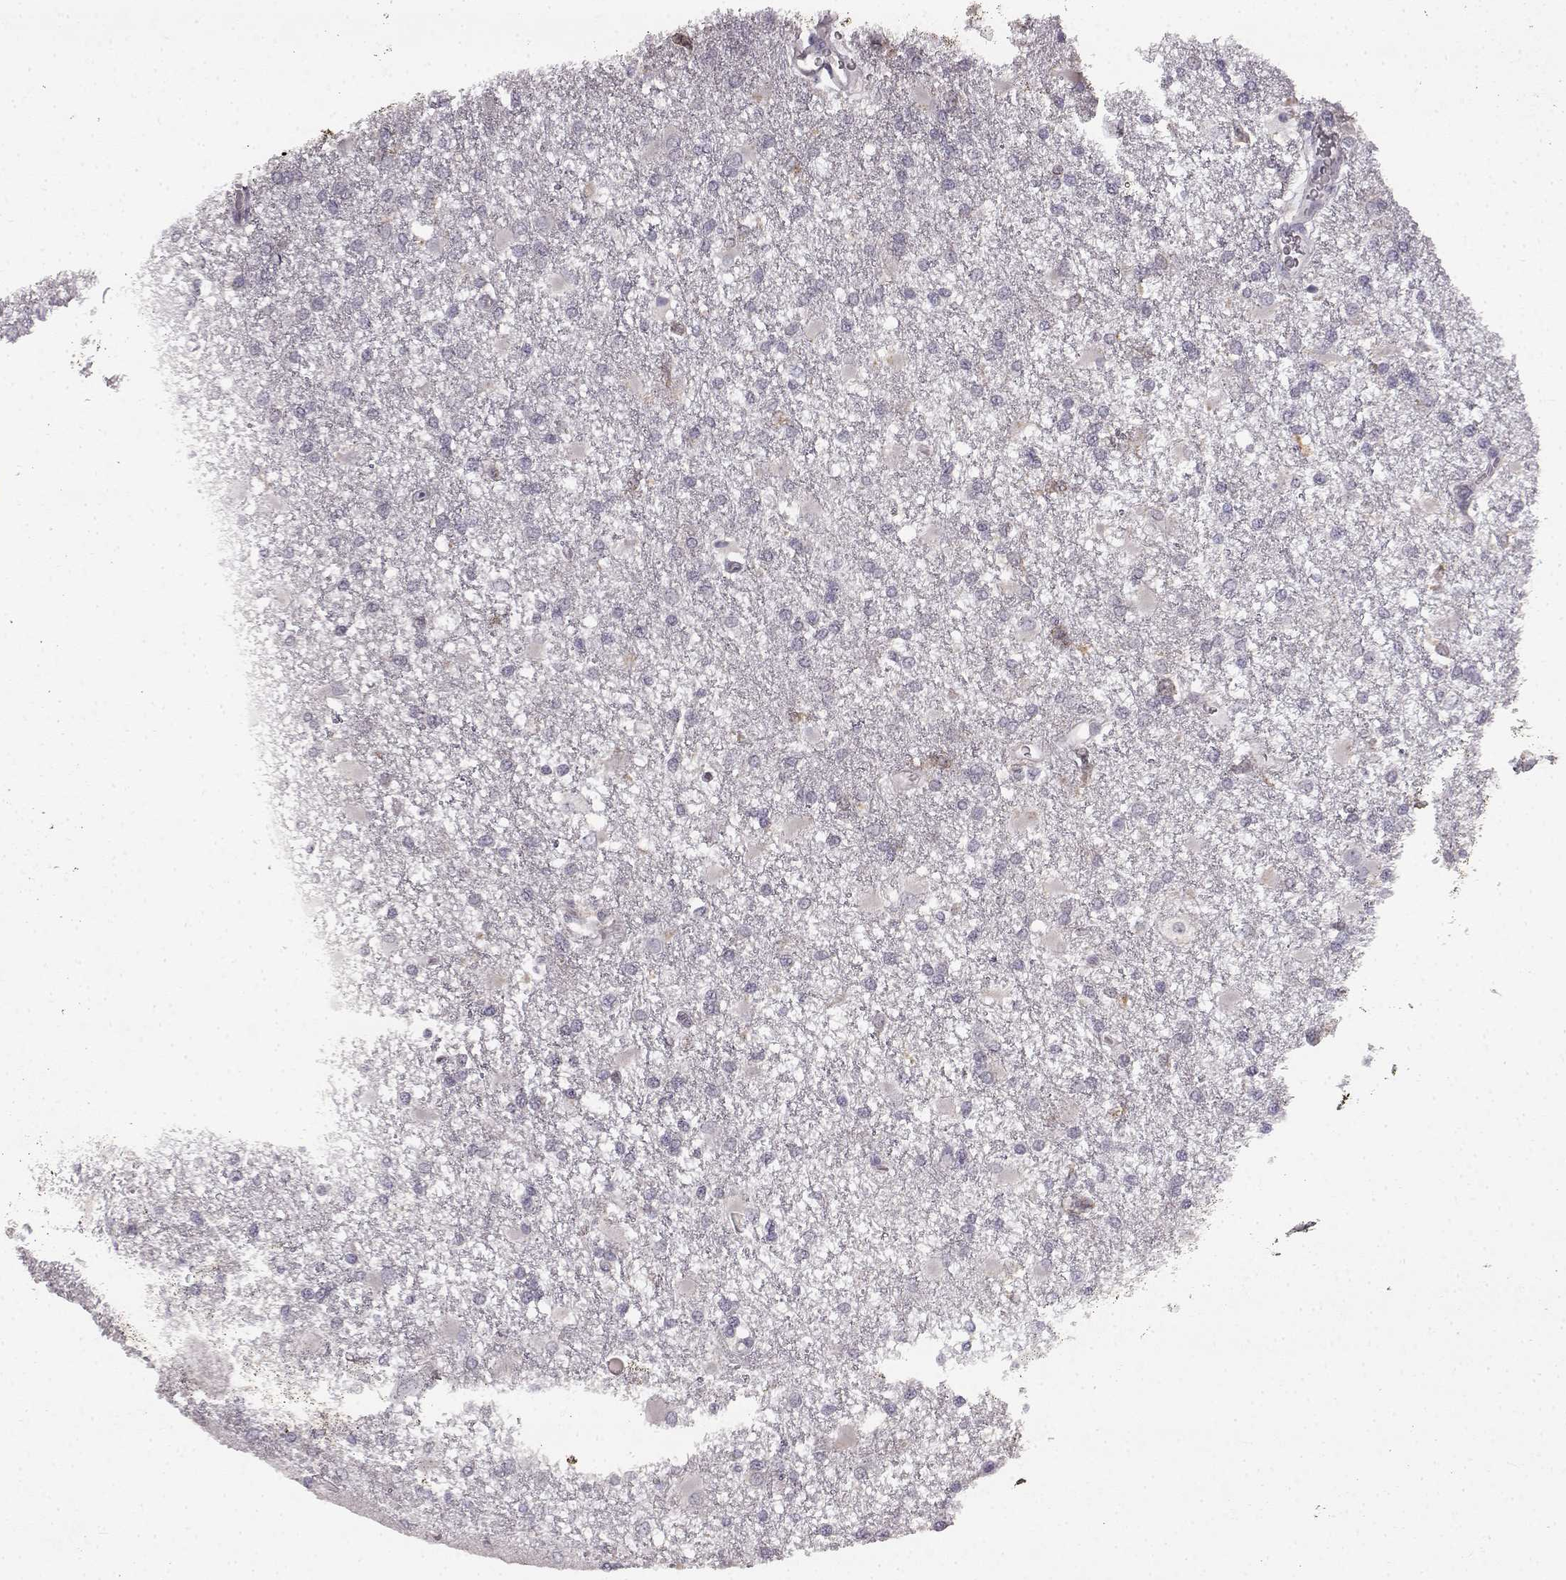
{"staining": {"intensity": "negative", "quantity": "none", "location": "none"}, "tissue": "glioma", "cell_type": "Tumor cells", "image_type": "cancer", "snomed": [{"axis": "morphology", "description": "Glioma, malignant, High grade"}, {"axis": "topography", "description": "Cerebral cortex"}], "caption": "IHC of human malignant glioma (high-grade) shows no staining in tumor cells. (DAB immunohistochemistry (IHC) with hematoxylin counter stain).", "gene": "SPAG17", "patient": {"sex": "male", "age": 79}}